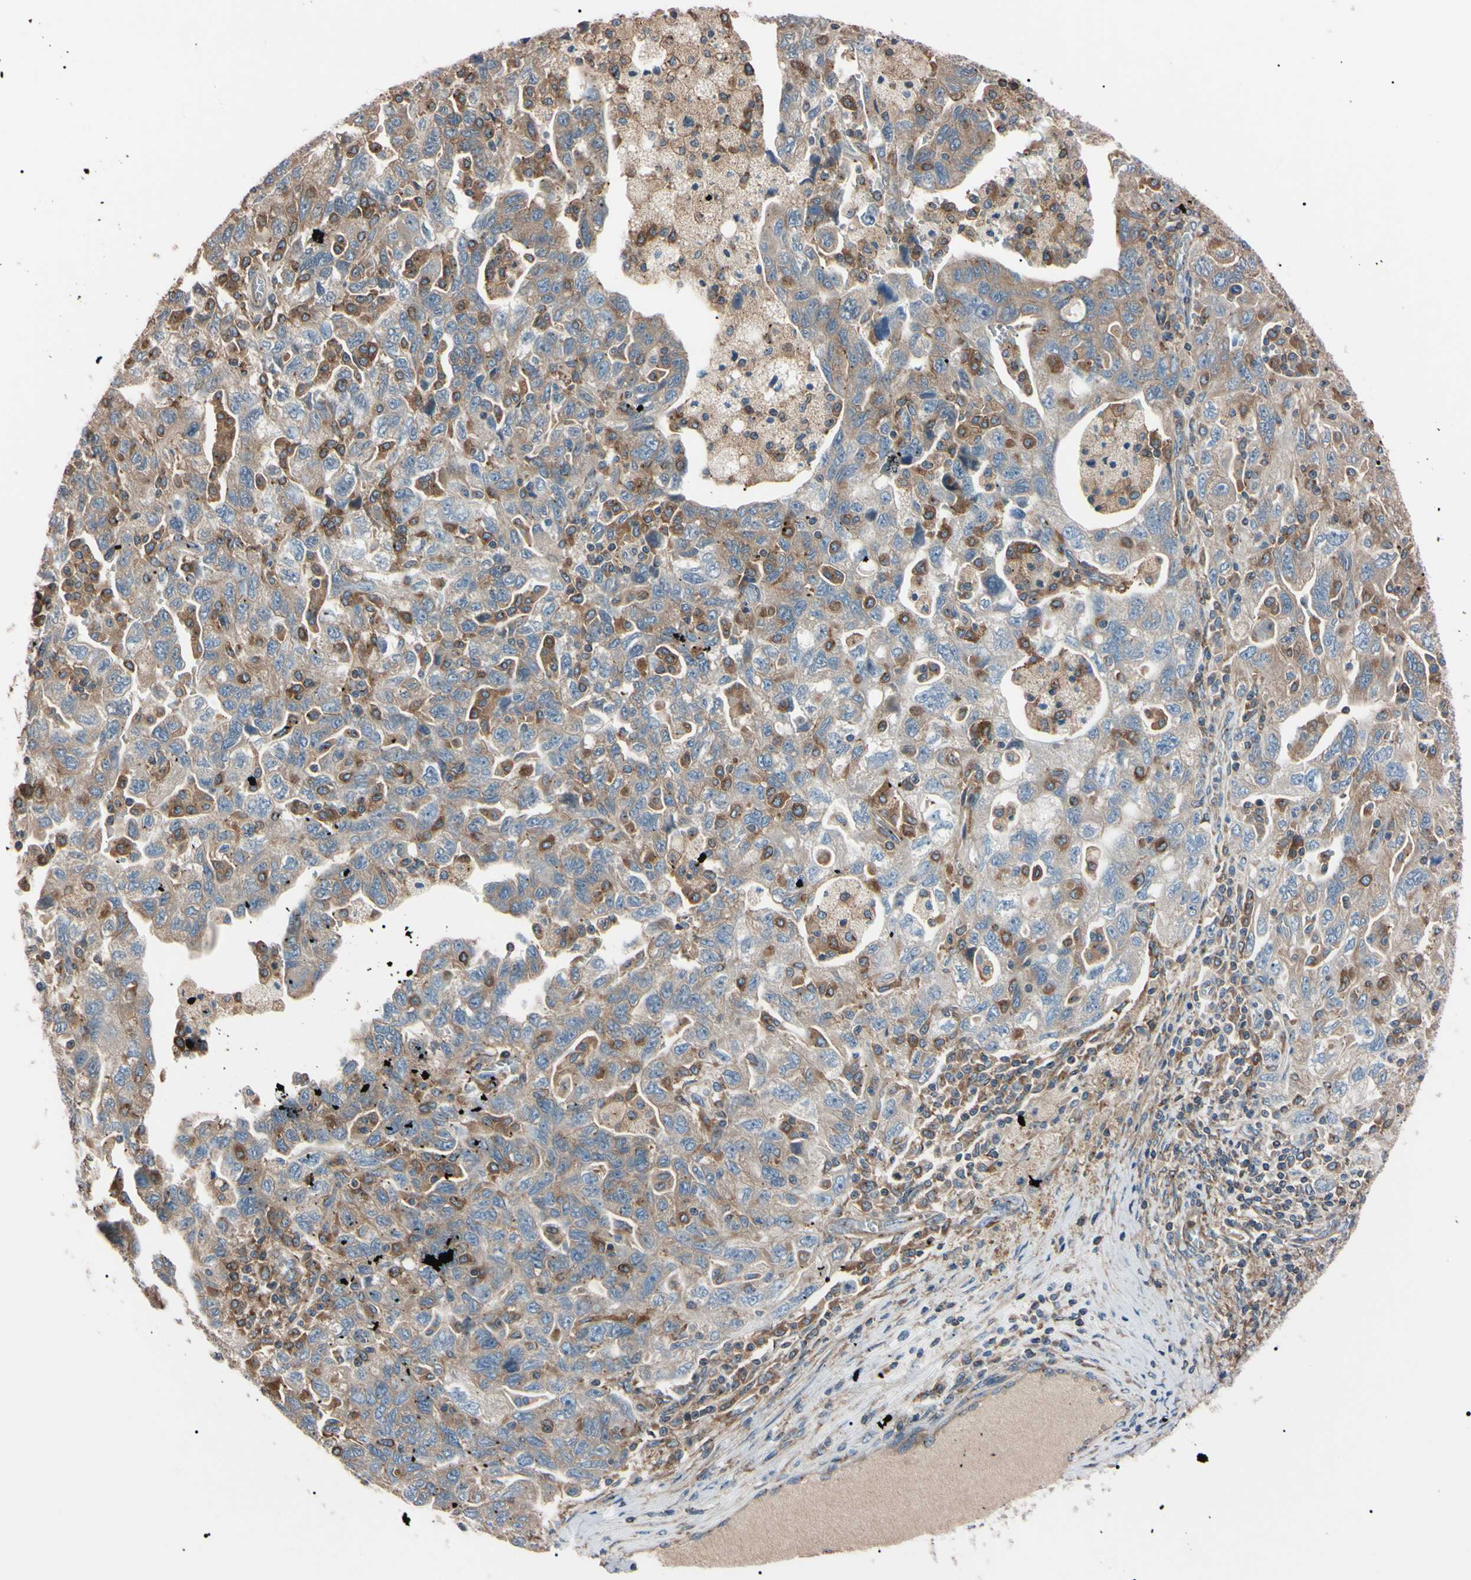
{"staining": {"intensity": "moderate", "quantity": "25%-75%", "location": "cytoplasmic/membranous"}, "tissue": "ovarian cancer", "cell_type": "Tumor cells", "image_type": "cancer", "snomed": [{"axis": "morphology", "description": "Carcinoma, NOS"}, {"axis": "morphology", "description": "Cystadenocarcinoma, serous, NOS"}, {"axis": "topography", "description": "Ovary"}], "caption": "Protein expression analysis of ovarian serous cystadenocarcinoma displays moderate cytoplasmic/membranous positivity in approximately 25%-75% of tumor cells.", "gene": "PRKACA", "patient": {"sex": "female", "age": 69}}